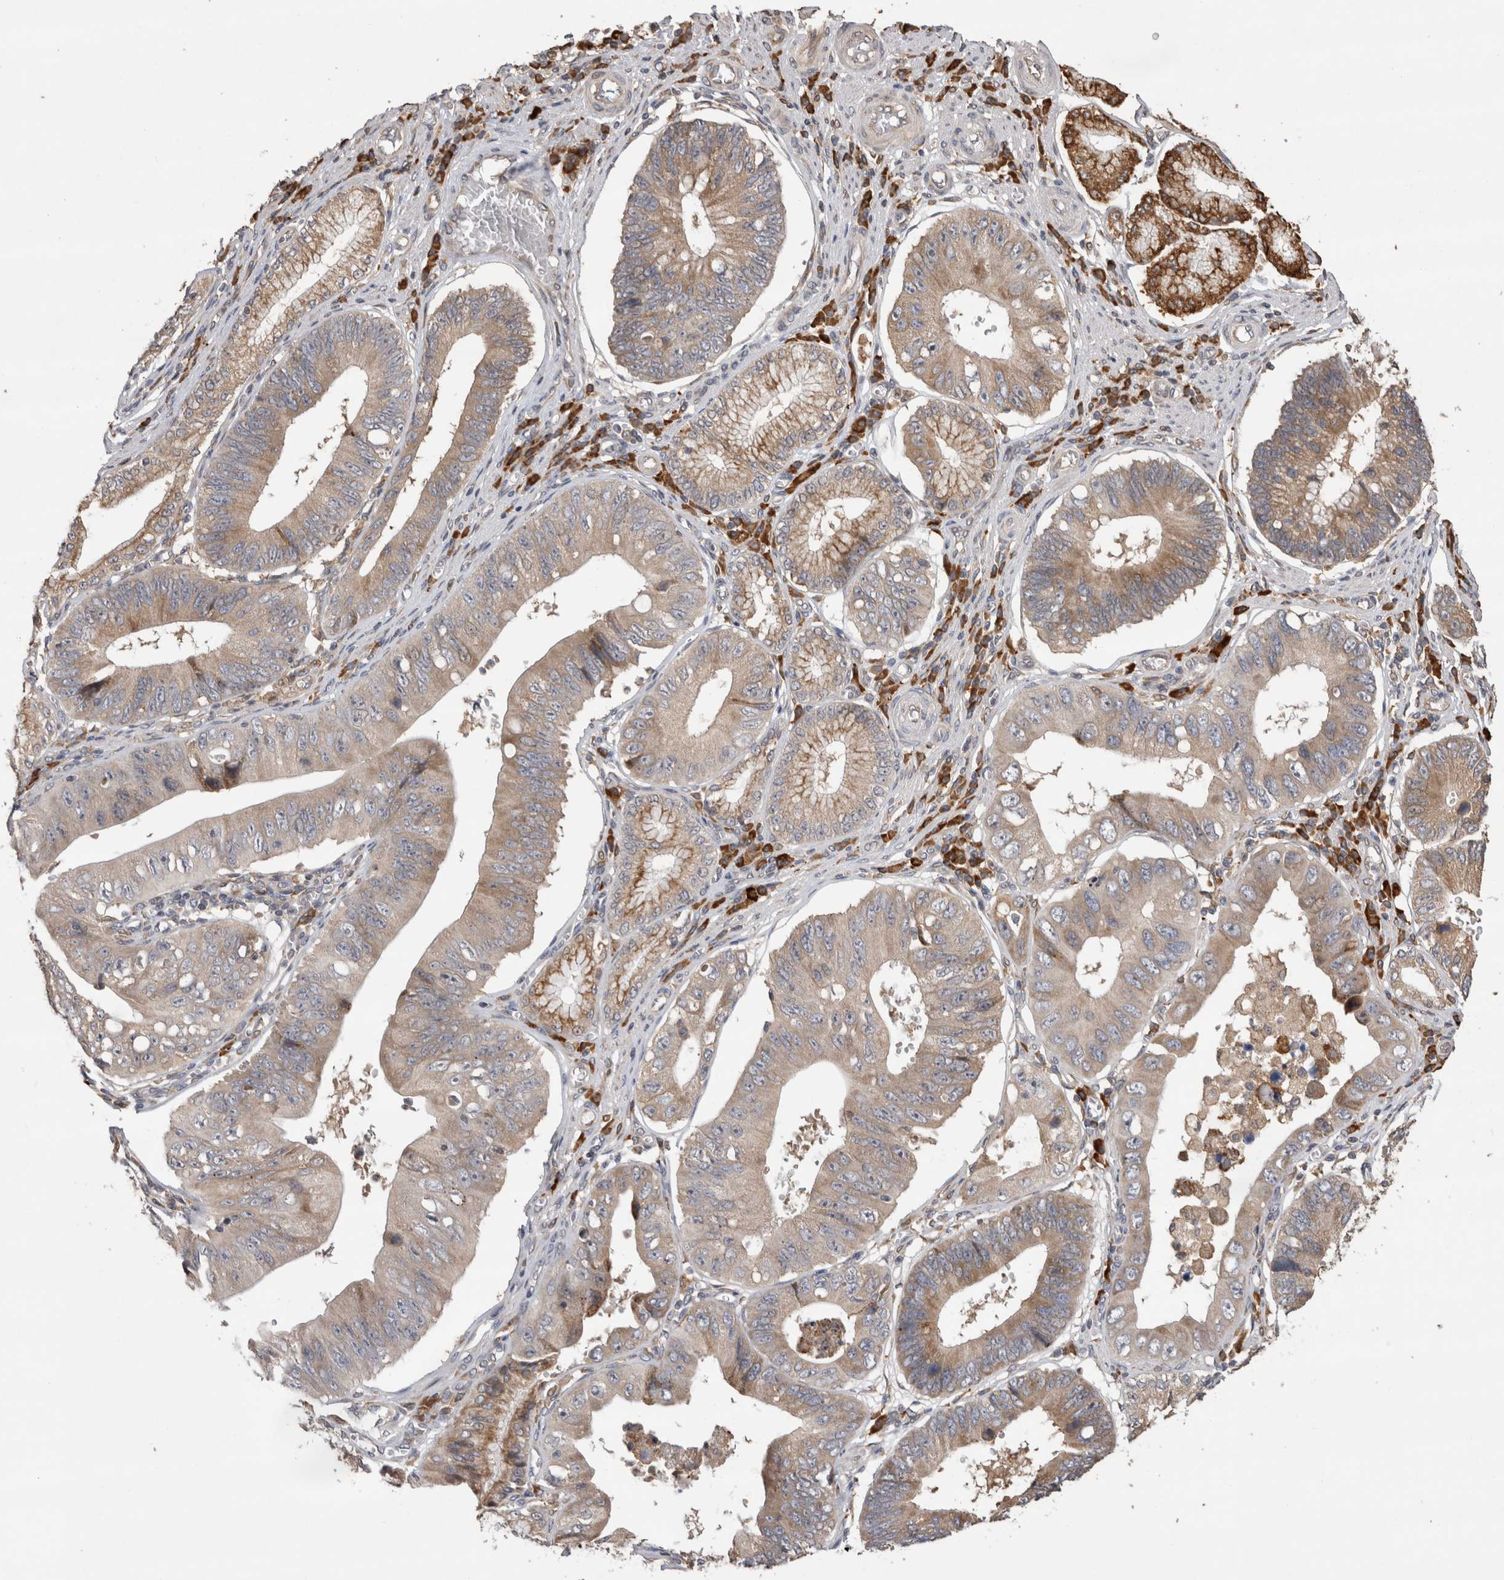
{"staining": {"intensity": "moderate", "quantity": "25%-75%", "location": "cytoplasmic/membranous"}, "tissue": "stomach cancer", "cell_type": "Tumor cells", "image_type": "cancer", "snomed": [{"axis": "morphology", "description": "Adenocarcinoma, NOS"}, {"axis": "topography", "description": "Stomach"}], "caption": "Brown immunohistochemical staining in human stomach cancer (adenocarcinoma) exhibits moderate cytoplasmic/membranous staining in about 25%-75% of tumor cells. (DAB (3,3'-diaminobenzidine) IHC, brown staining for protein, blue staining for nuclei).", "gene": "TBCE", "patient": {"sex": "male", "age": 59}}